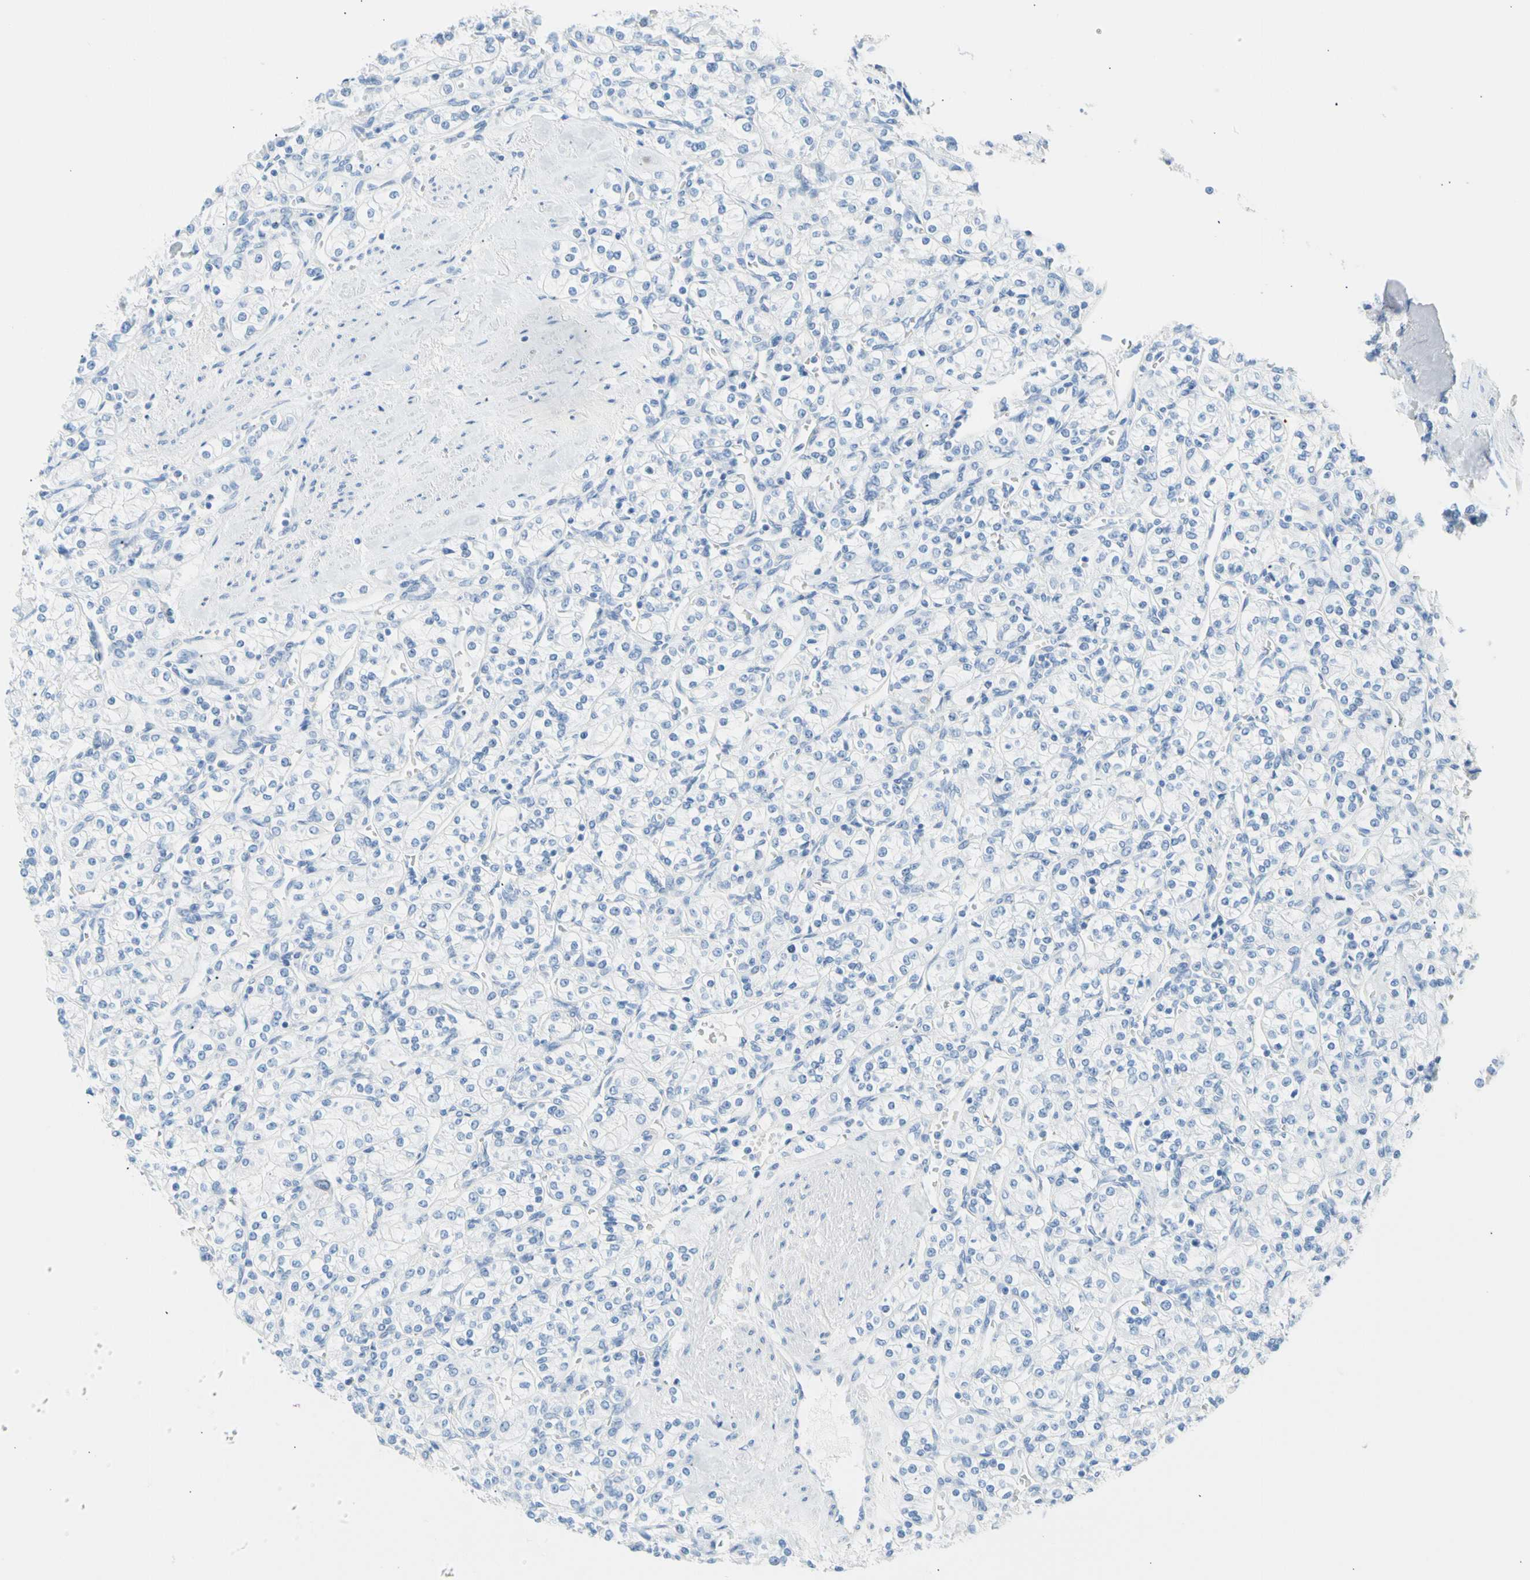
{"staining": {"intensity": "negative", "quantity": "none", "location": "none"}, "tissue": "renal cancer", "cell_type": "Tumor cells", "image_type": "cancer", "snomed": [{"axis": "morphology", "description": "Adenocarcinoma, NOS"}, {"axis": "topography", "description": "Kidney"}], "caption": "Immunohistochemistry image of neoplastic tissue: human renal adenocarcinoma stained with DAB demonstrates no significant protein expression in tumor cells.", "gene": "CEL", "patient": {"sex": "male", "age": 77}}